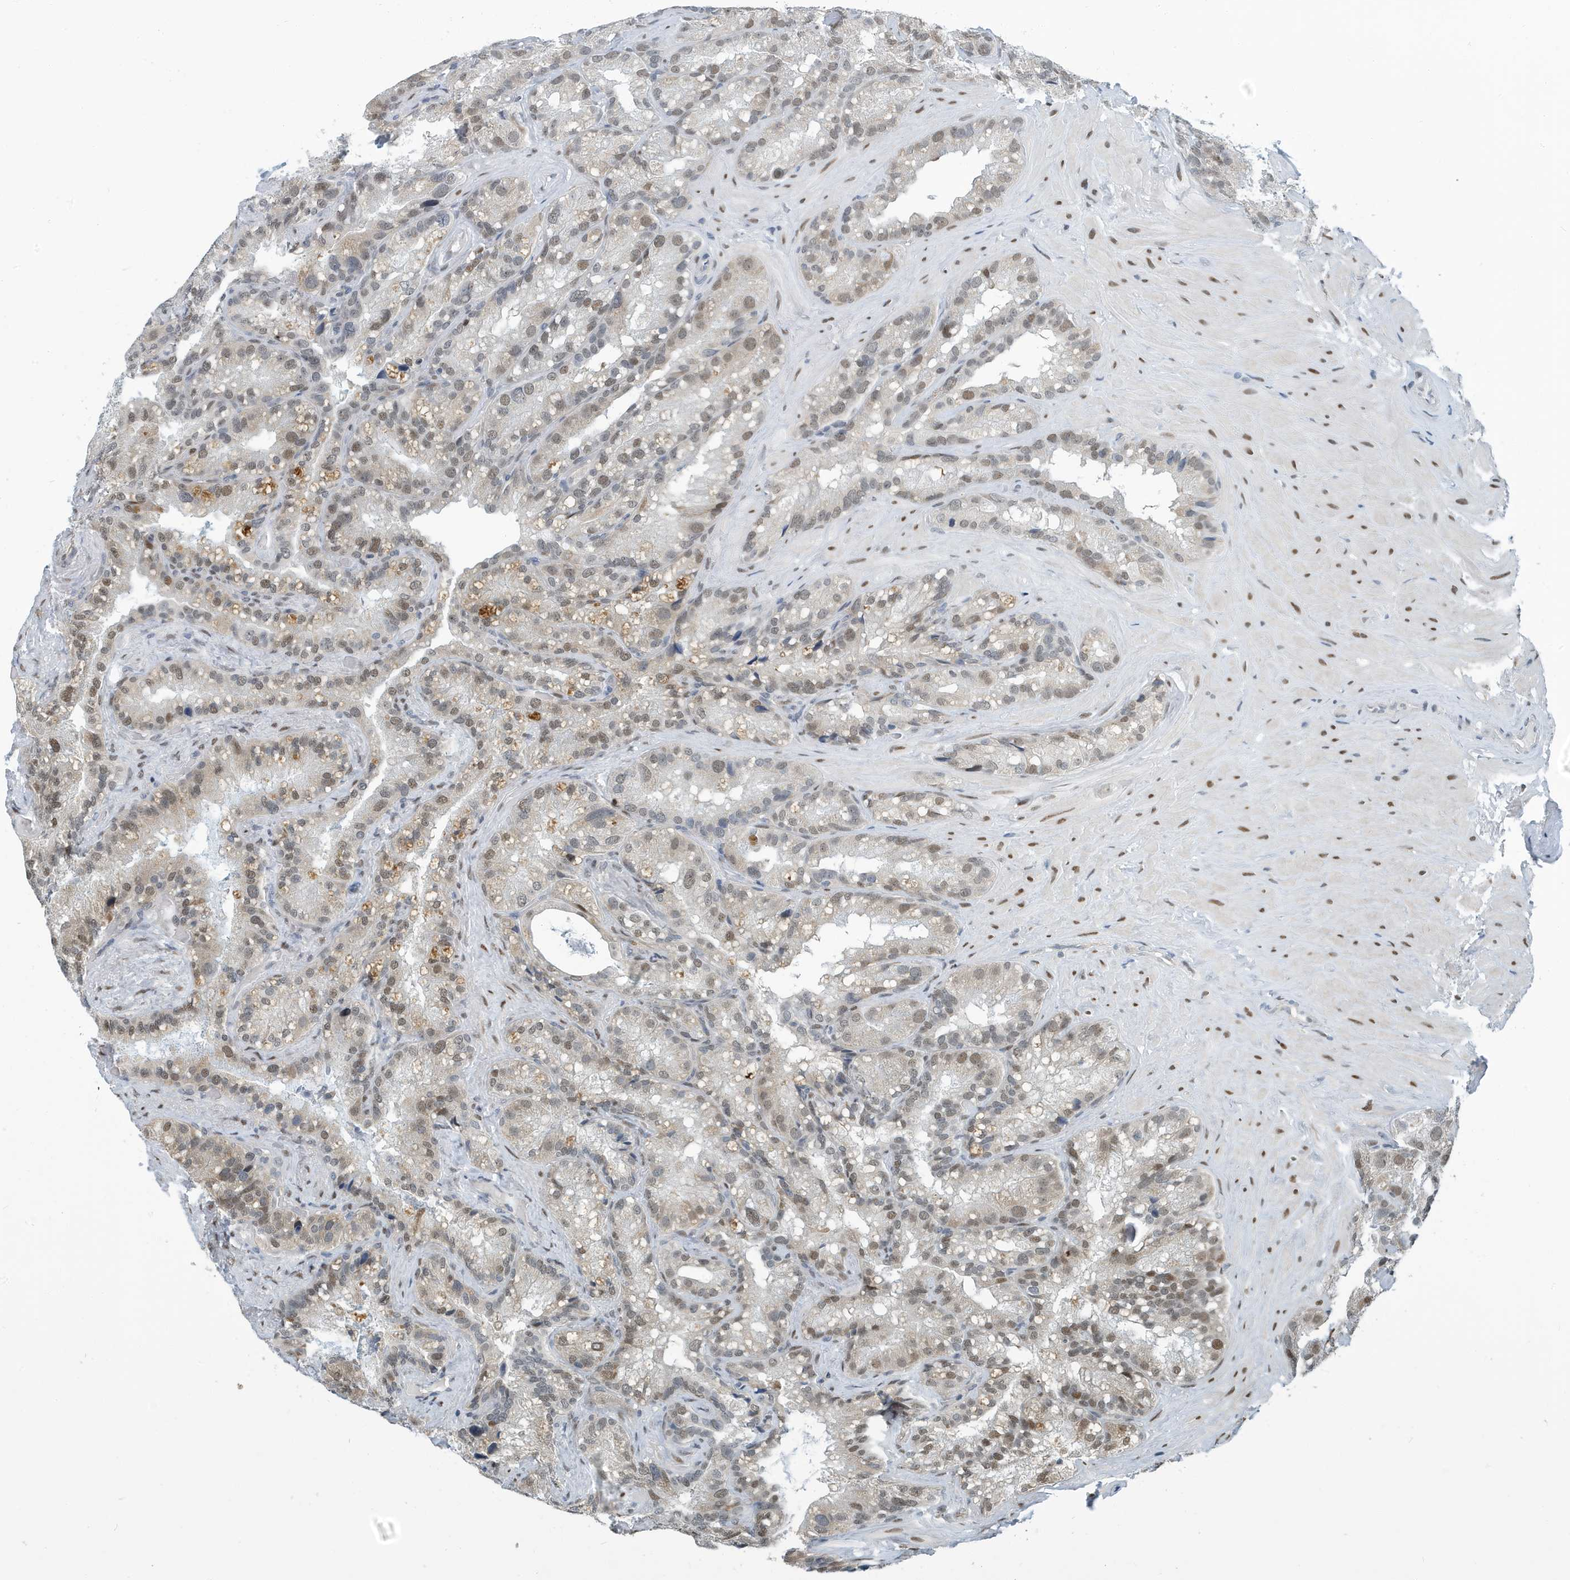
{"staining": {"intensity": "moderate", "quantity": ">75%", "location": "nuclear"}, "tissue": "seminal vesicle", "cell_type": "Glandular cells", "image_type": "normal", "snomed": [{"axis": "morphology", "description": "Normal tissue, NOS"}, {"axis": "topography", "description": "Prostate"}, {"axis": "topography", "description": "Seminal veicle"}], "caption": "Immunohistochemical staining of unremarkable seminal vesicle displays medium levels of moderate nuclear expression in approximately >75% of glandular cells. The staining is performed using DAB (3,3'-diaminobenzidine) brown chromogen to label protein expression. The nuclei are counter-stained blue using hematoxylin.", "gene": "KIF15", "patient": {"sex": "male", "age": 68}}